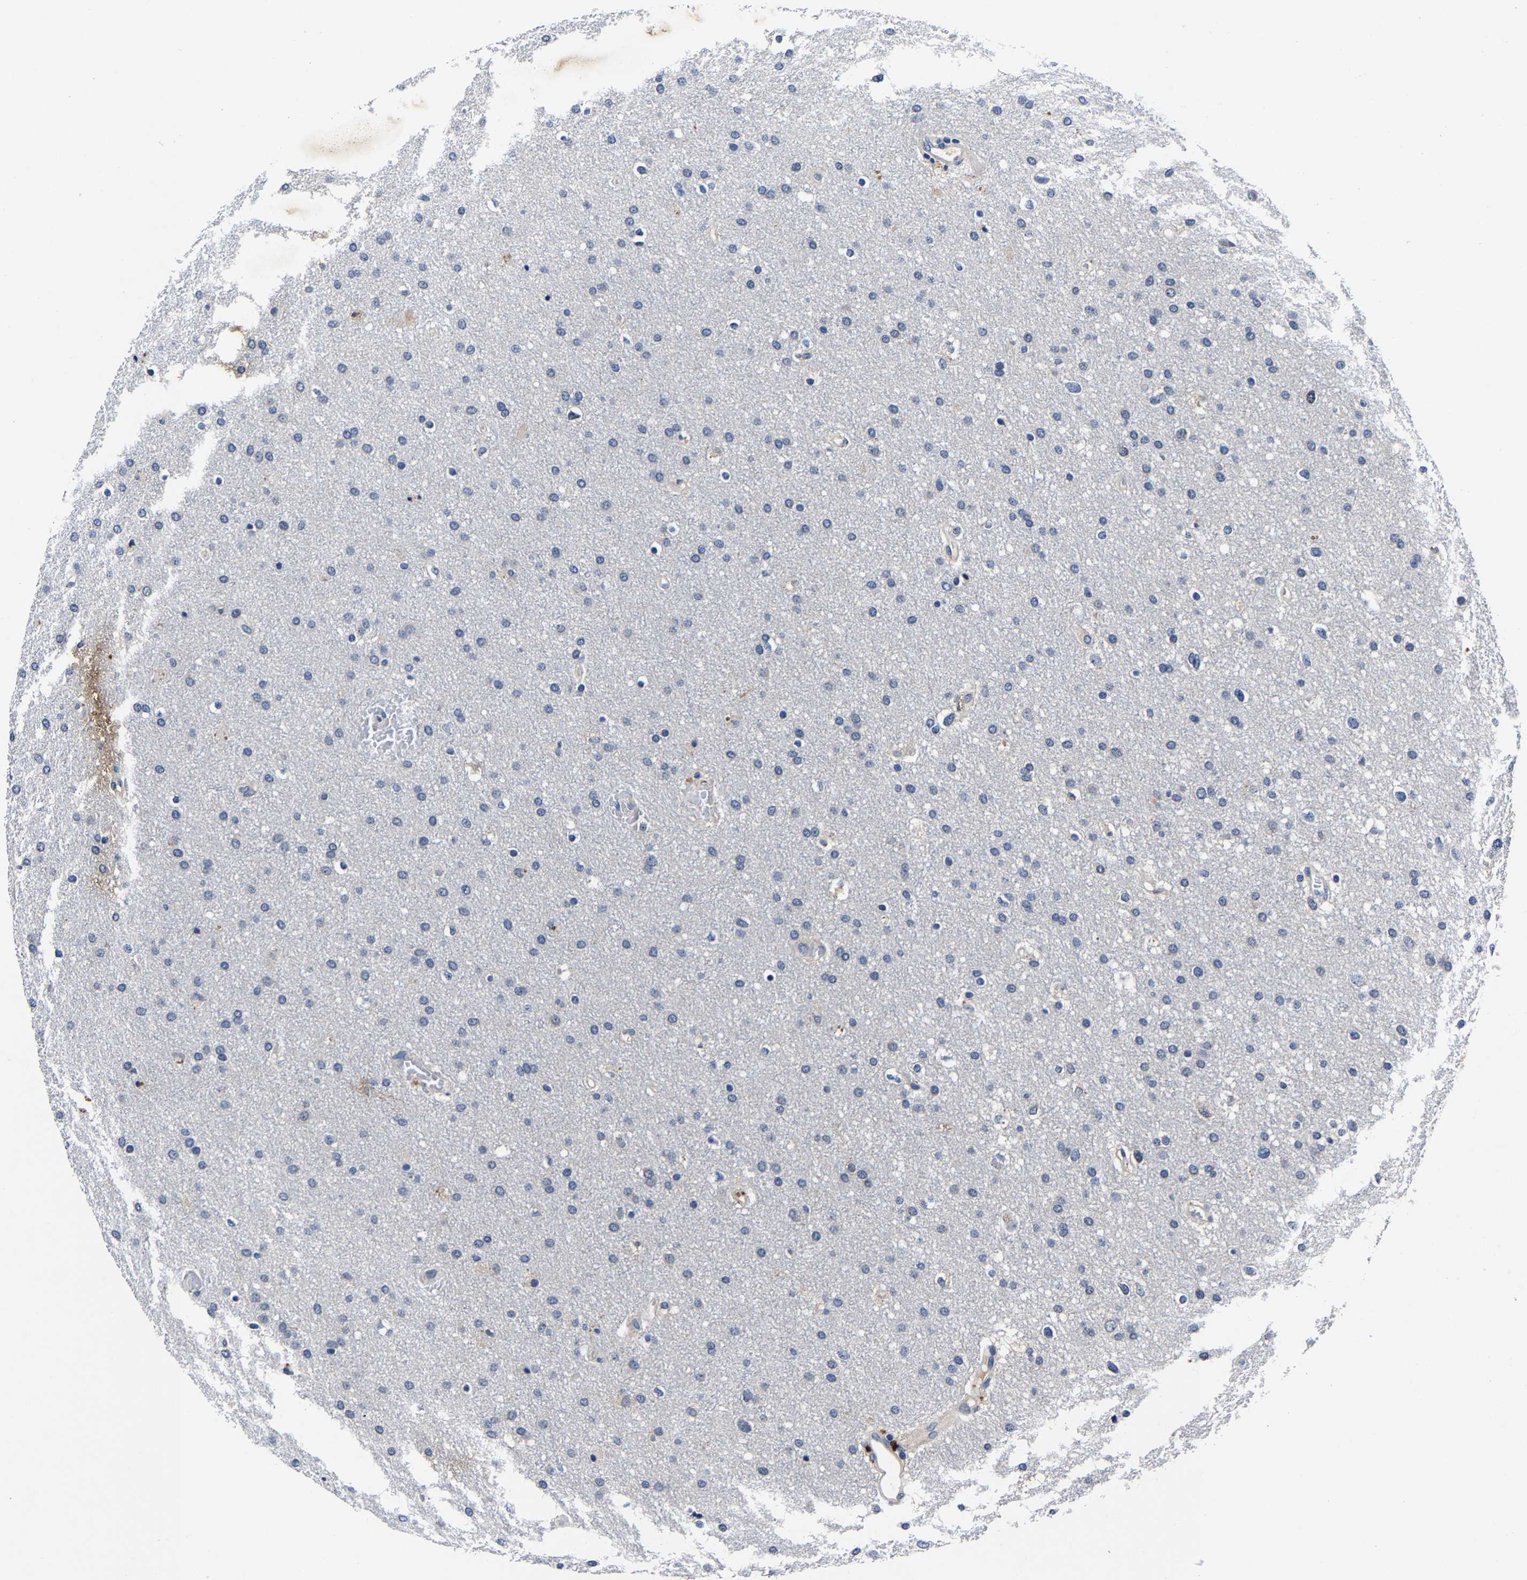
{"staining": {"intensity": "negative", "quantity": "none", "location": "none"}, "tissue": "glioma", "cell_type": "Tumor cells", "image_type": "cancer", "snomed": [{"axis": "morphology", "description": "Glioma, malignant, Low grade"}, {"axis": "topography", "description": "Brain"}], "caption": "Immunohistochemistry (IHC) micrograph of glioma stained for a protein (brown), which demonstrates no positivity in tumor cells.", "gene": "PSPH", "patient": {"sex": "female", "age": 37}}